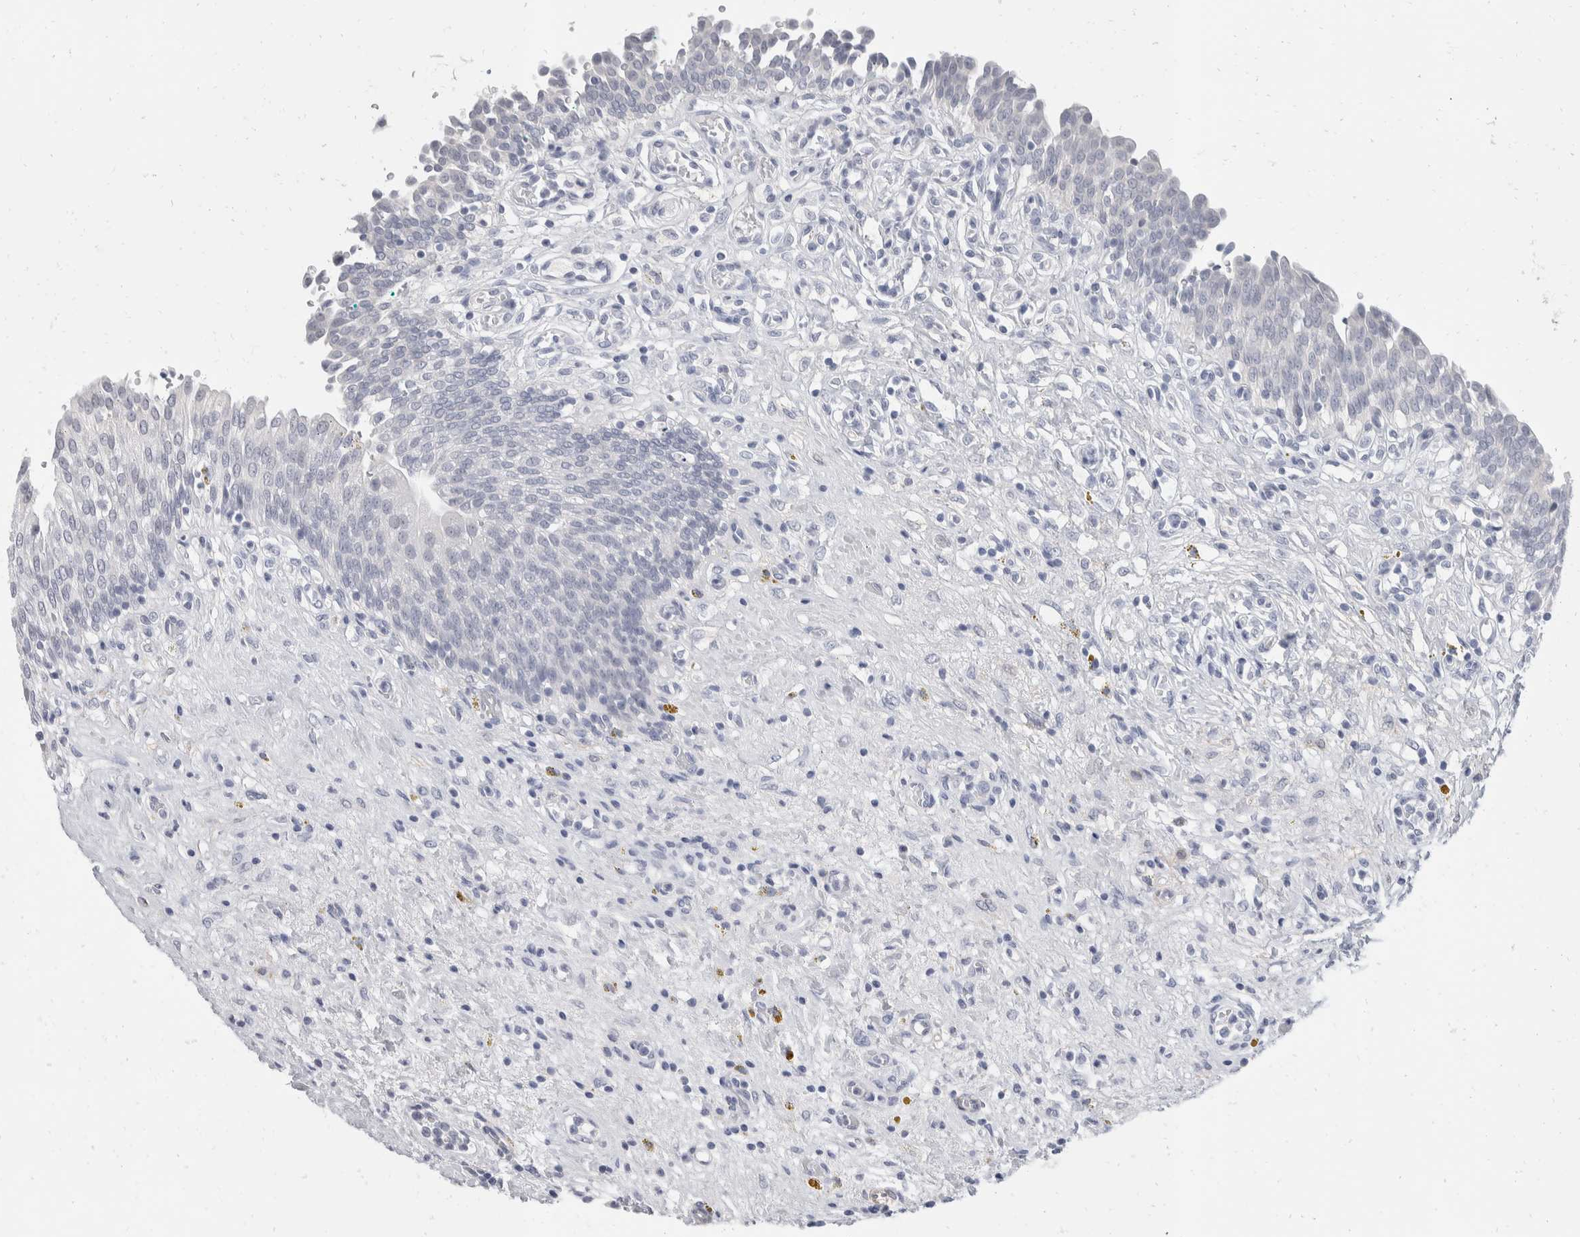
{"staining": {"intensity": "negative", "quantity": "none", "location": "none"}, "tissue": "urinary bladder", "cell_type": "Urothelial cells", "image_type": "normal", "snomed": [{"axis": "morphology", "description": "Urothelial carcinoma, High grade"}, {"axis": "topography", "description": "Urinary bladder"}], "caption": "The micrograph demonstrates no staining of urothelial cells in normal urinary bladder.", "gene": "CATSPERD", "patient": {"sex": "male", "age": 46}}